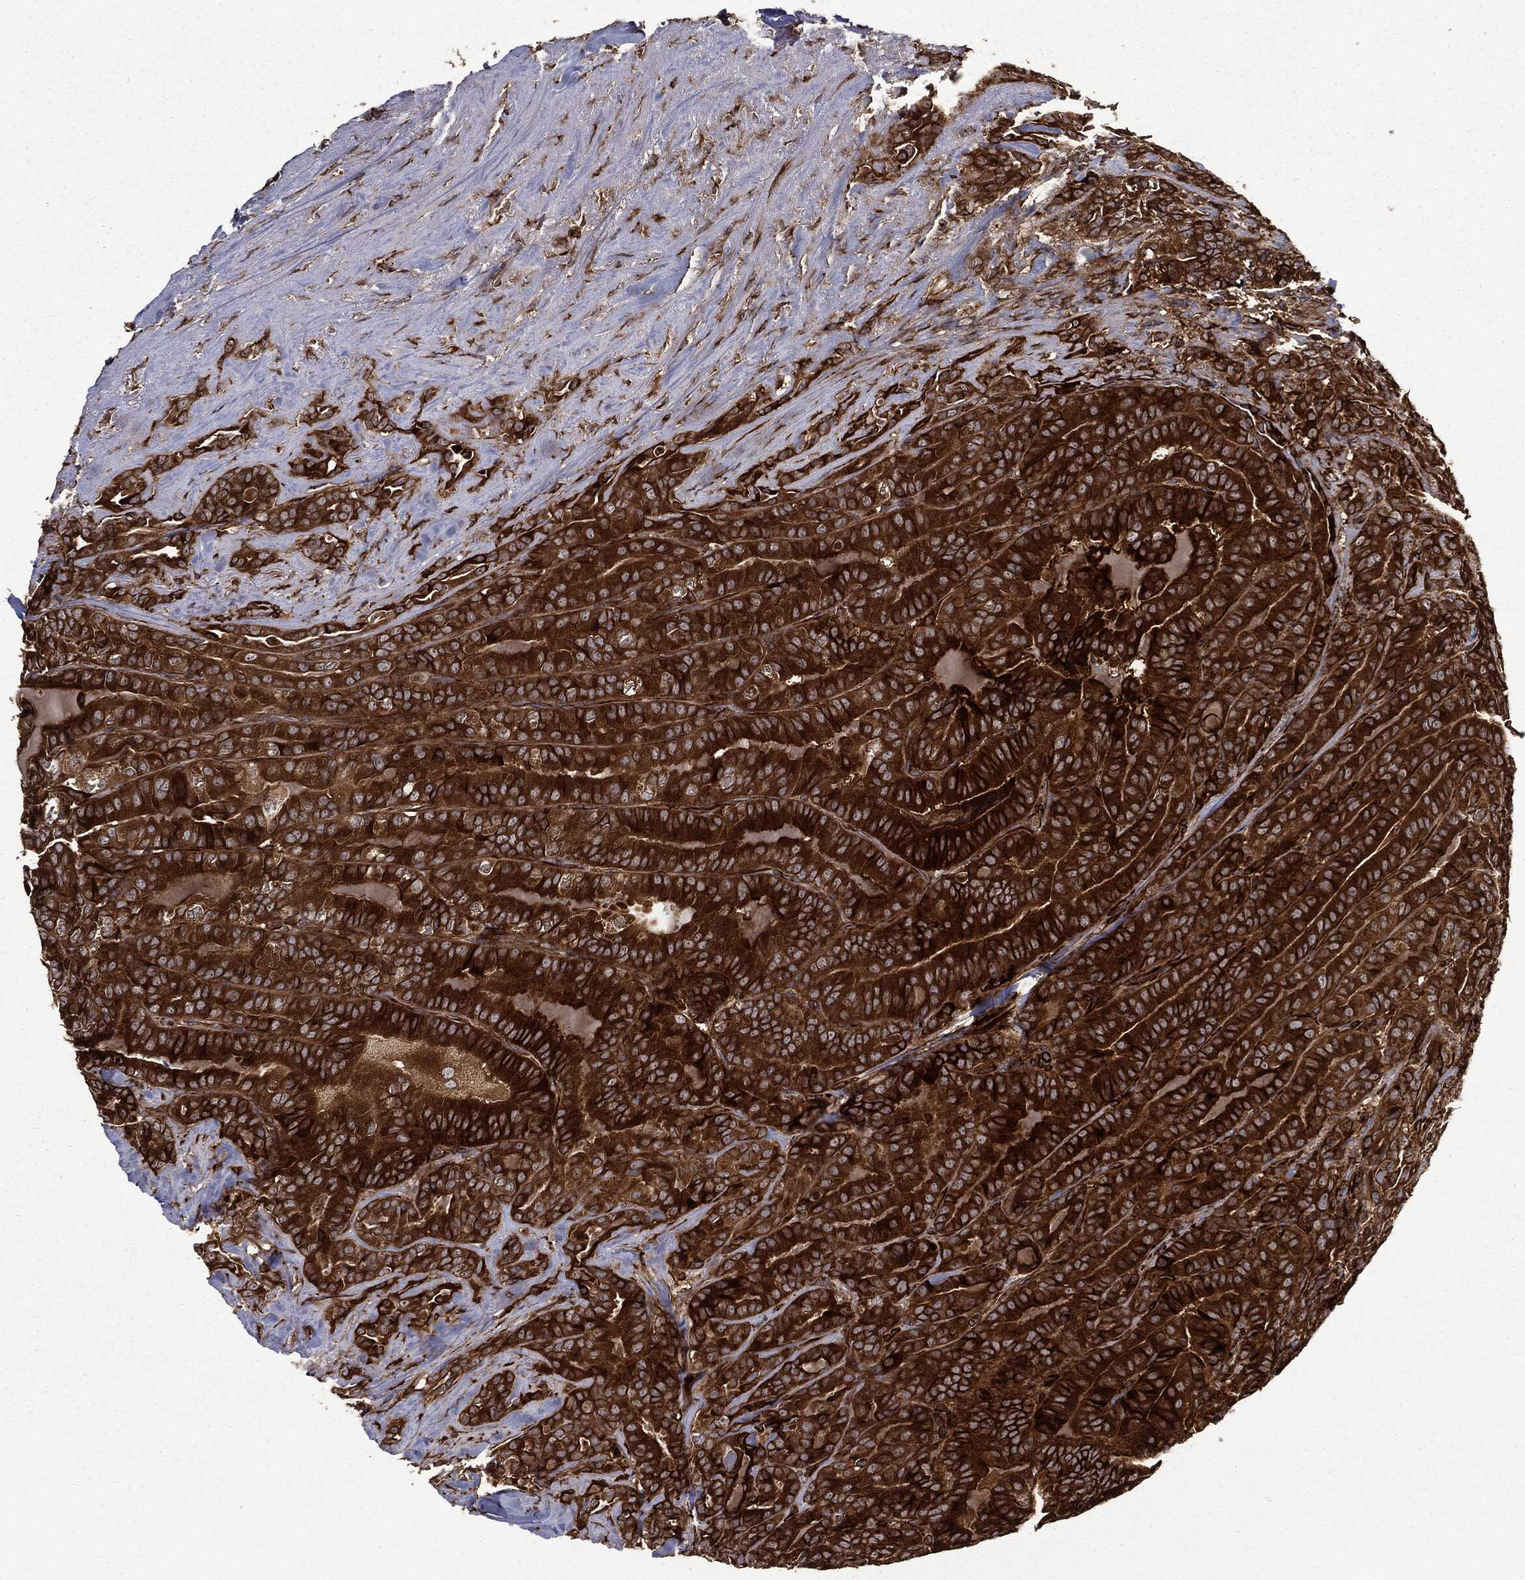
{"staining": {"intensity": "strong", "quantity": ">75%", "location": "cytoplasmic/membranous"}, "tissue": "thyroid cancer", "cell_type": "Tumor cells", "image_type": "cancer", "snomed": [{"axis": "morphology", "description": "Papillary adenocarcinoma, NOS"}, {"axis": "topography", "description": "Thyroid gland"}], "caption": "Immunohistochemical staining of papillary adenocarcinoma (thyroid) reveals high levels of strong cytoplasmic/membranous protein staining in approximately >75% of tumor cells. Using DAB (3,3'-diaminobenzidine) (brown) and hematoxylin (blue) stains, captured at high magnification using brightfield microscopy.", "gene": "HTT", "patient": {"sex": "male", "age": 61}}